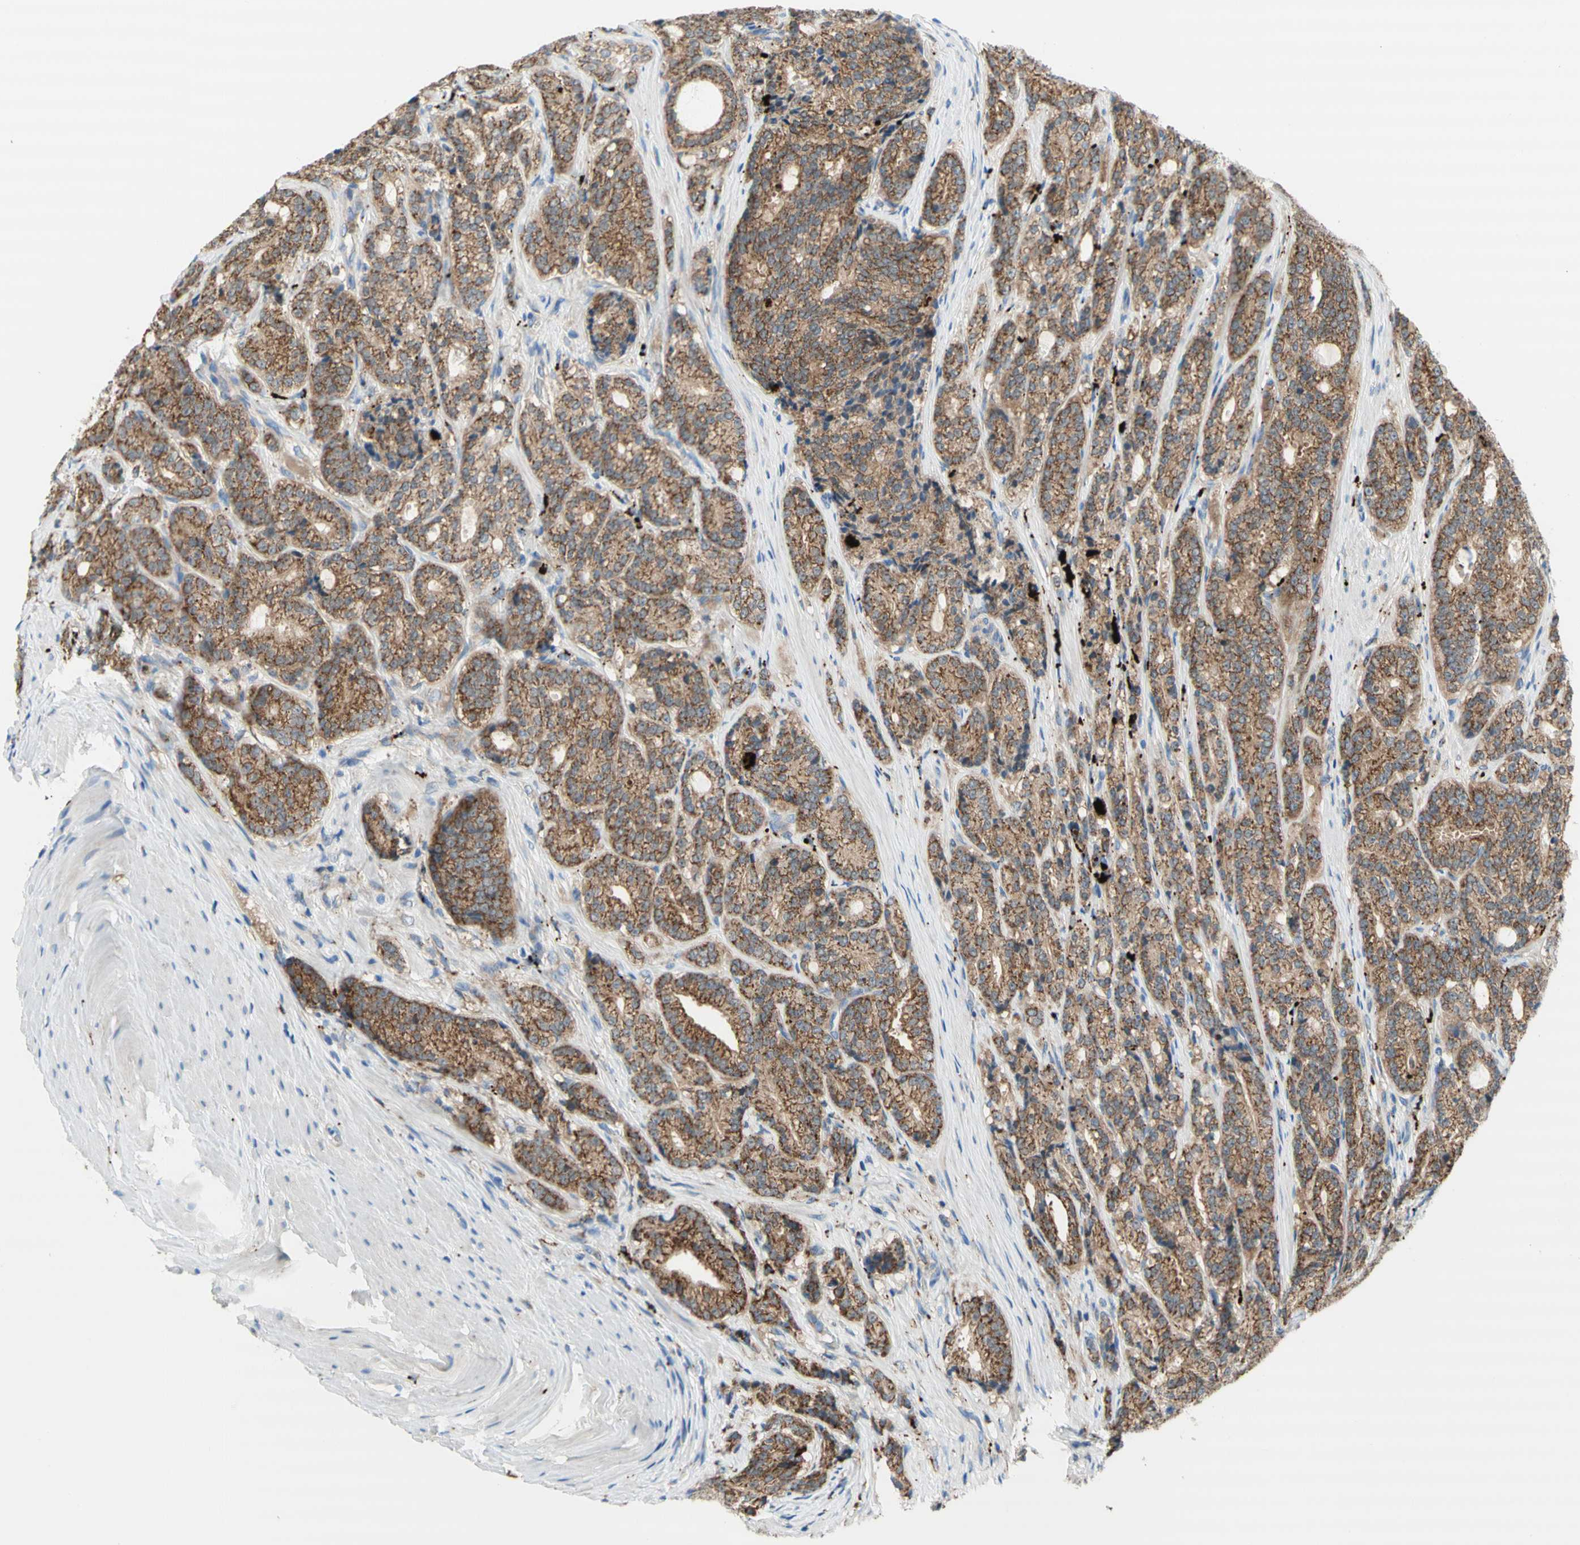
{"staining": {"intensity": "moderate", "quantity": ">75%", "location": "cytoplasmic/membranous"}, "tissue": "prostate cancer", "cell_type": "Tumor cells", "image_type": "cancer", "snomed": [{"axis": "morphology", "description": "Adenocarcinoma, High grade"}, {"axis": "topography", "description": "Prostate"}], "caption": "Tumor cells demonstrate medium levels of moderate cytoplasmic/membranous positivity in approximately >75% of cells in prostate cancer. (DAB IHC, brown staining for protein, blue staining for nuclei).", "gene": "URB2", "patient": {"sex": "male", "age": 61}}